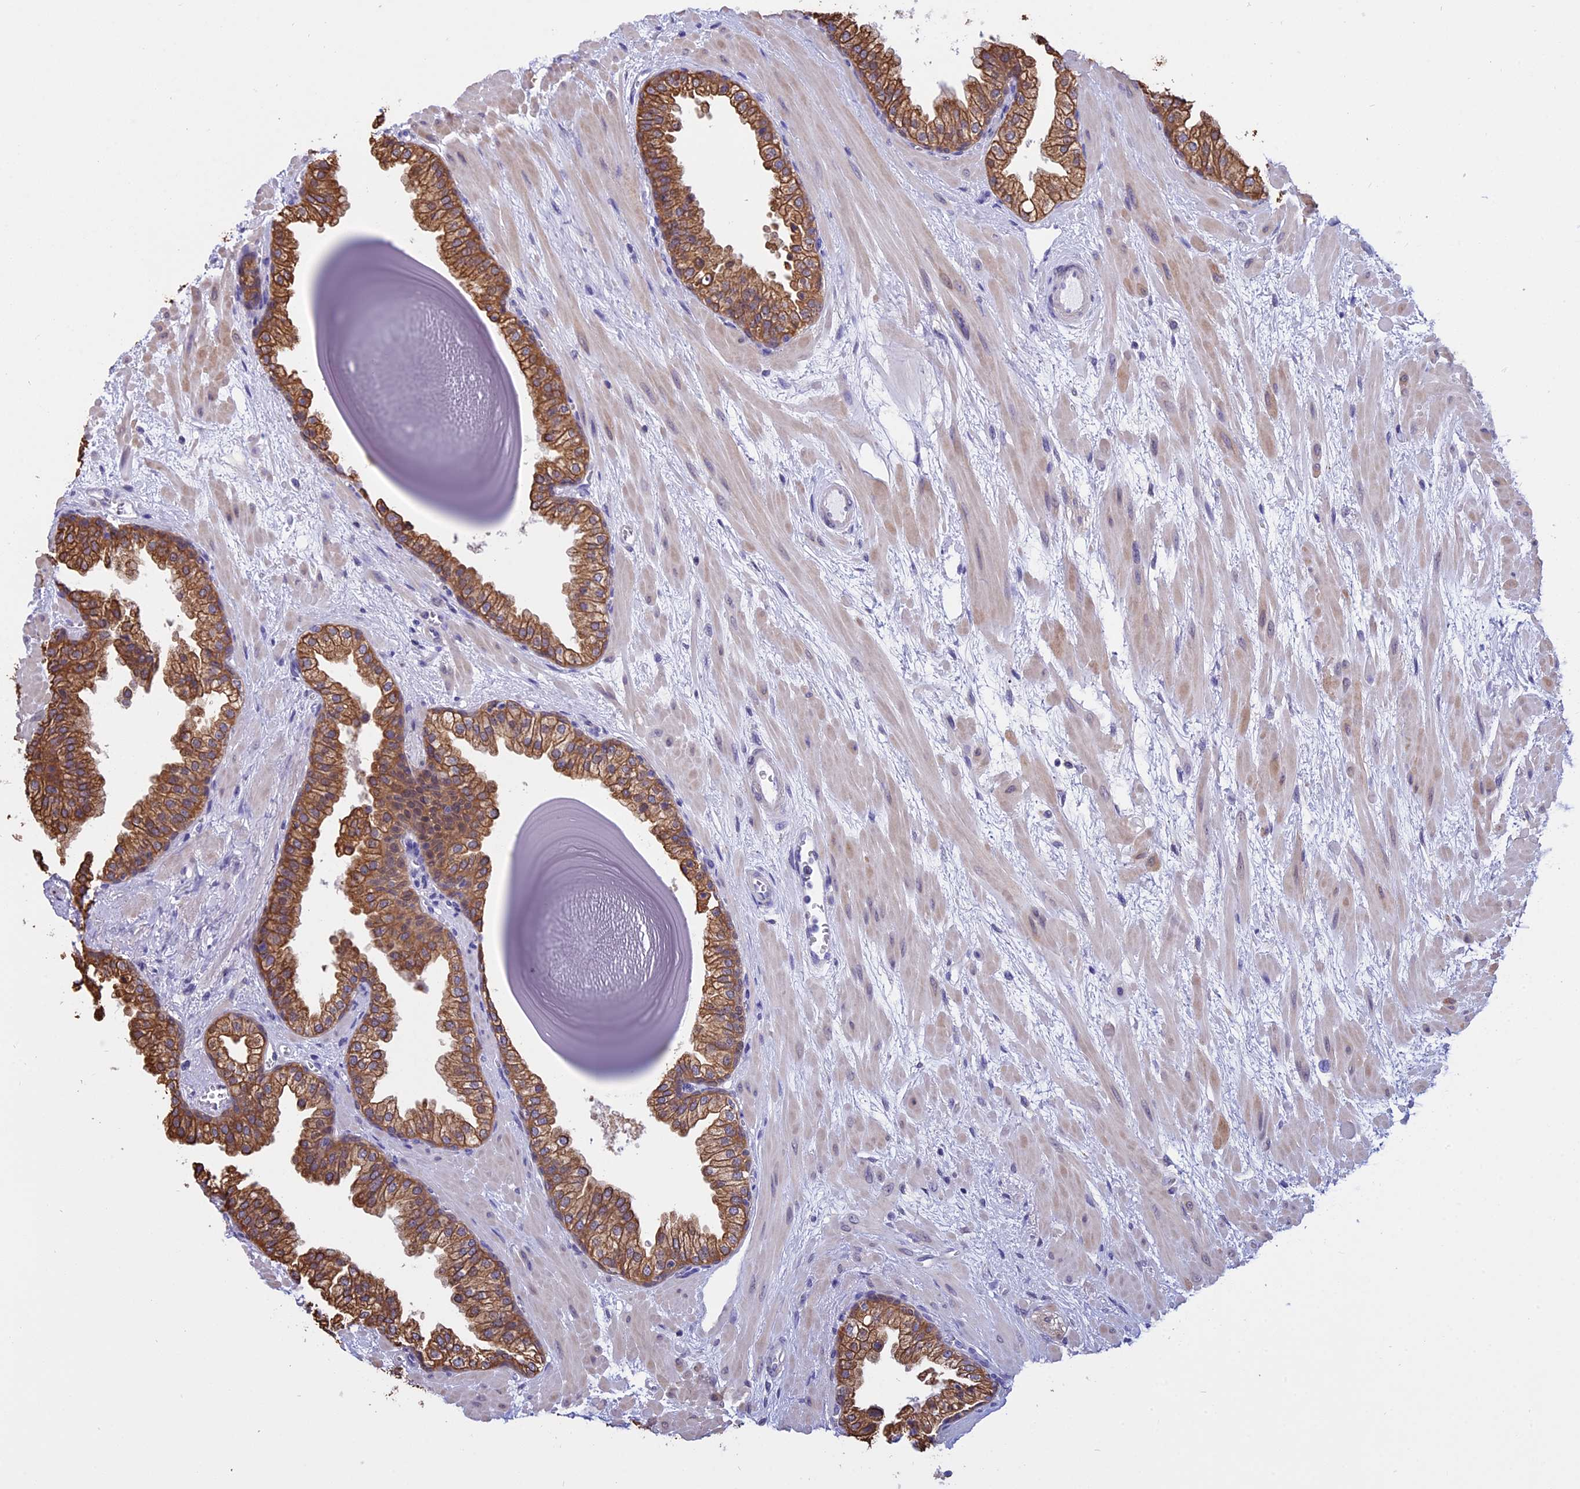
{"staining": {"intensity": "moderate", "quantity": ">75%", "location": "cytoplasmic/membranous"}, "tissue": "prostate", "cell_type": "Glandular cells", "image_type": "normal", "snomed": [{"axis": "morphology", "description": "Normal tissue, NOS"}, {"axis": "topography", "description": "Prostate"}], "caption": "This image demonstrates benign prostate stained with immunohistochemistry (IHC) to label a protein in brown. The cytoplasmic/membranous of glandular cells show moderate positivity for the protein. Nuclei are counter-stained blue.", "gene": "STUB1", "patient": {"sex": "male", "age": 48}}